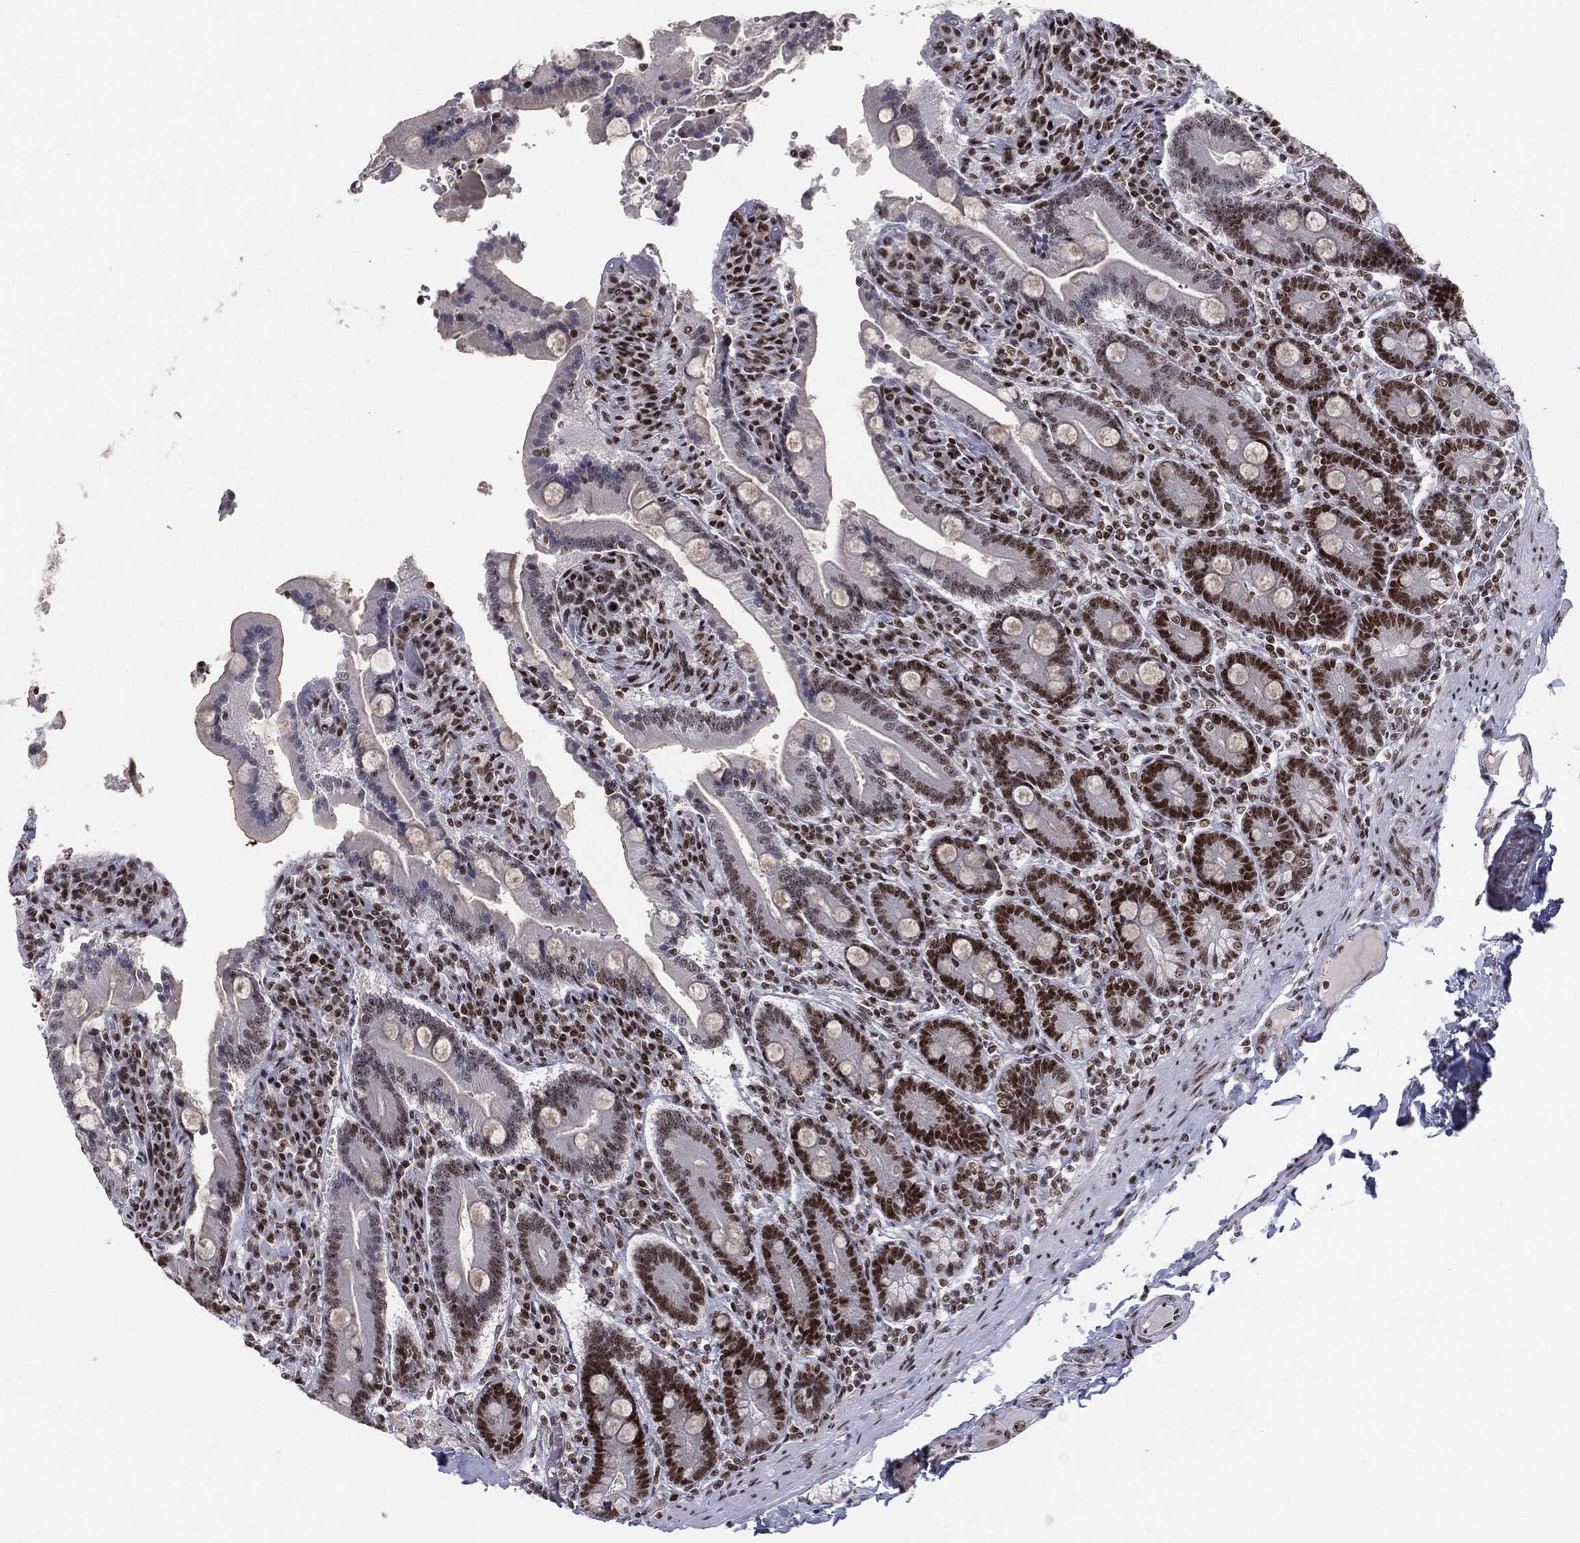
{"staining": {"intensity": "strong", "quantity": "25%-75%", "location": "nuclear"}, "tissue": "duodenum", "cell_type": "Glandular cells", "image_type": "normal", "snomed": [{"axis": "morphology", "description": "Normal tissue, NOS"}, {"axis": "topography", "description": "Duodenum"}], "caption": "Glandular cells demonstrate high levels of strong nuclear expression in approximately 25%-75% of cells in unremarkable human duodenum. The protein of interest is stained brown, and the nuclei are stained in blue (DAB (3,3'-diaminobenzidine) IHC with brightfield microscopy, high magnification).", "gene": "MDC1", "patient": {"sex": "female", "age": 62}}